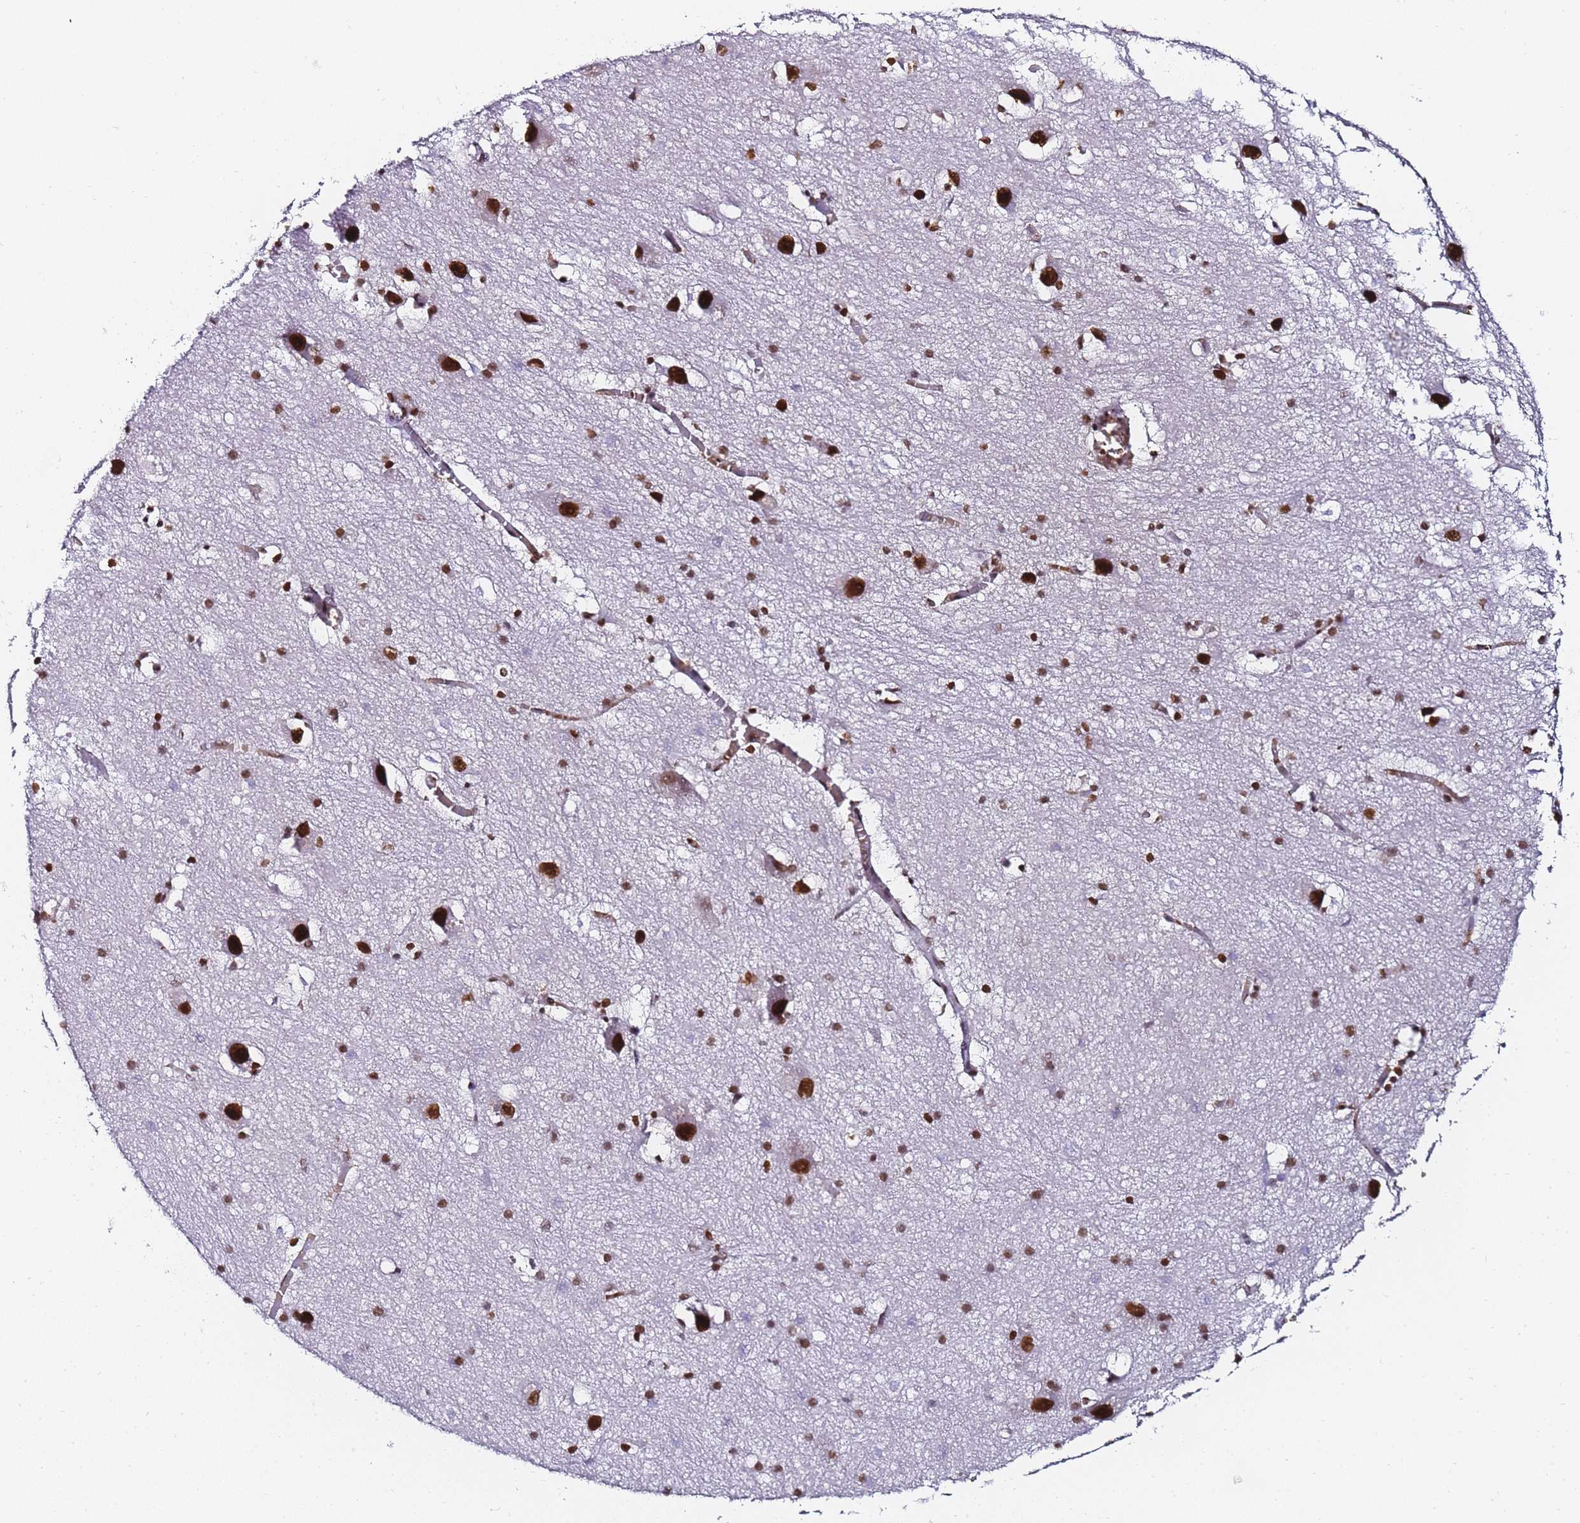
{"staining": {"intensity": "moderate", "quantity": ">75%", "location": "nuclear"}, "tissue": "caudate", "cell_type": "Glial cells", "image_type": "normal", "snomed": [{"axis": "morphology", "description": "Normal tissue, NOS"}, {"axis": "topography", "description": "Lateral ventricle wall"}], "caption": "A brown stain labels moderate nuclear expression of a protein in glial cells of normal caudate. (IHC, brightfield microscopy, high magnification).", "gene": "POLR1A", "patient": {"sex": "male", "age": 37}}